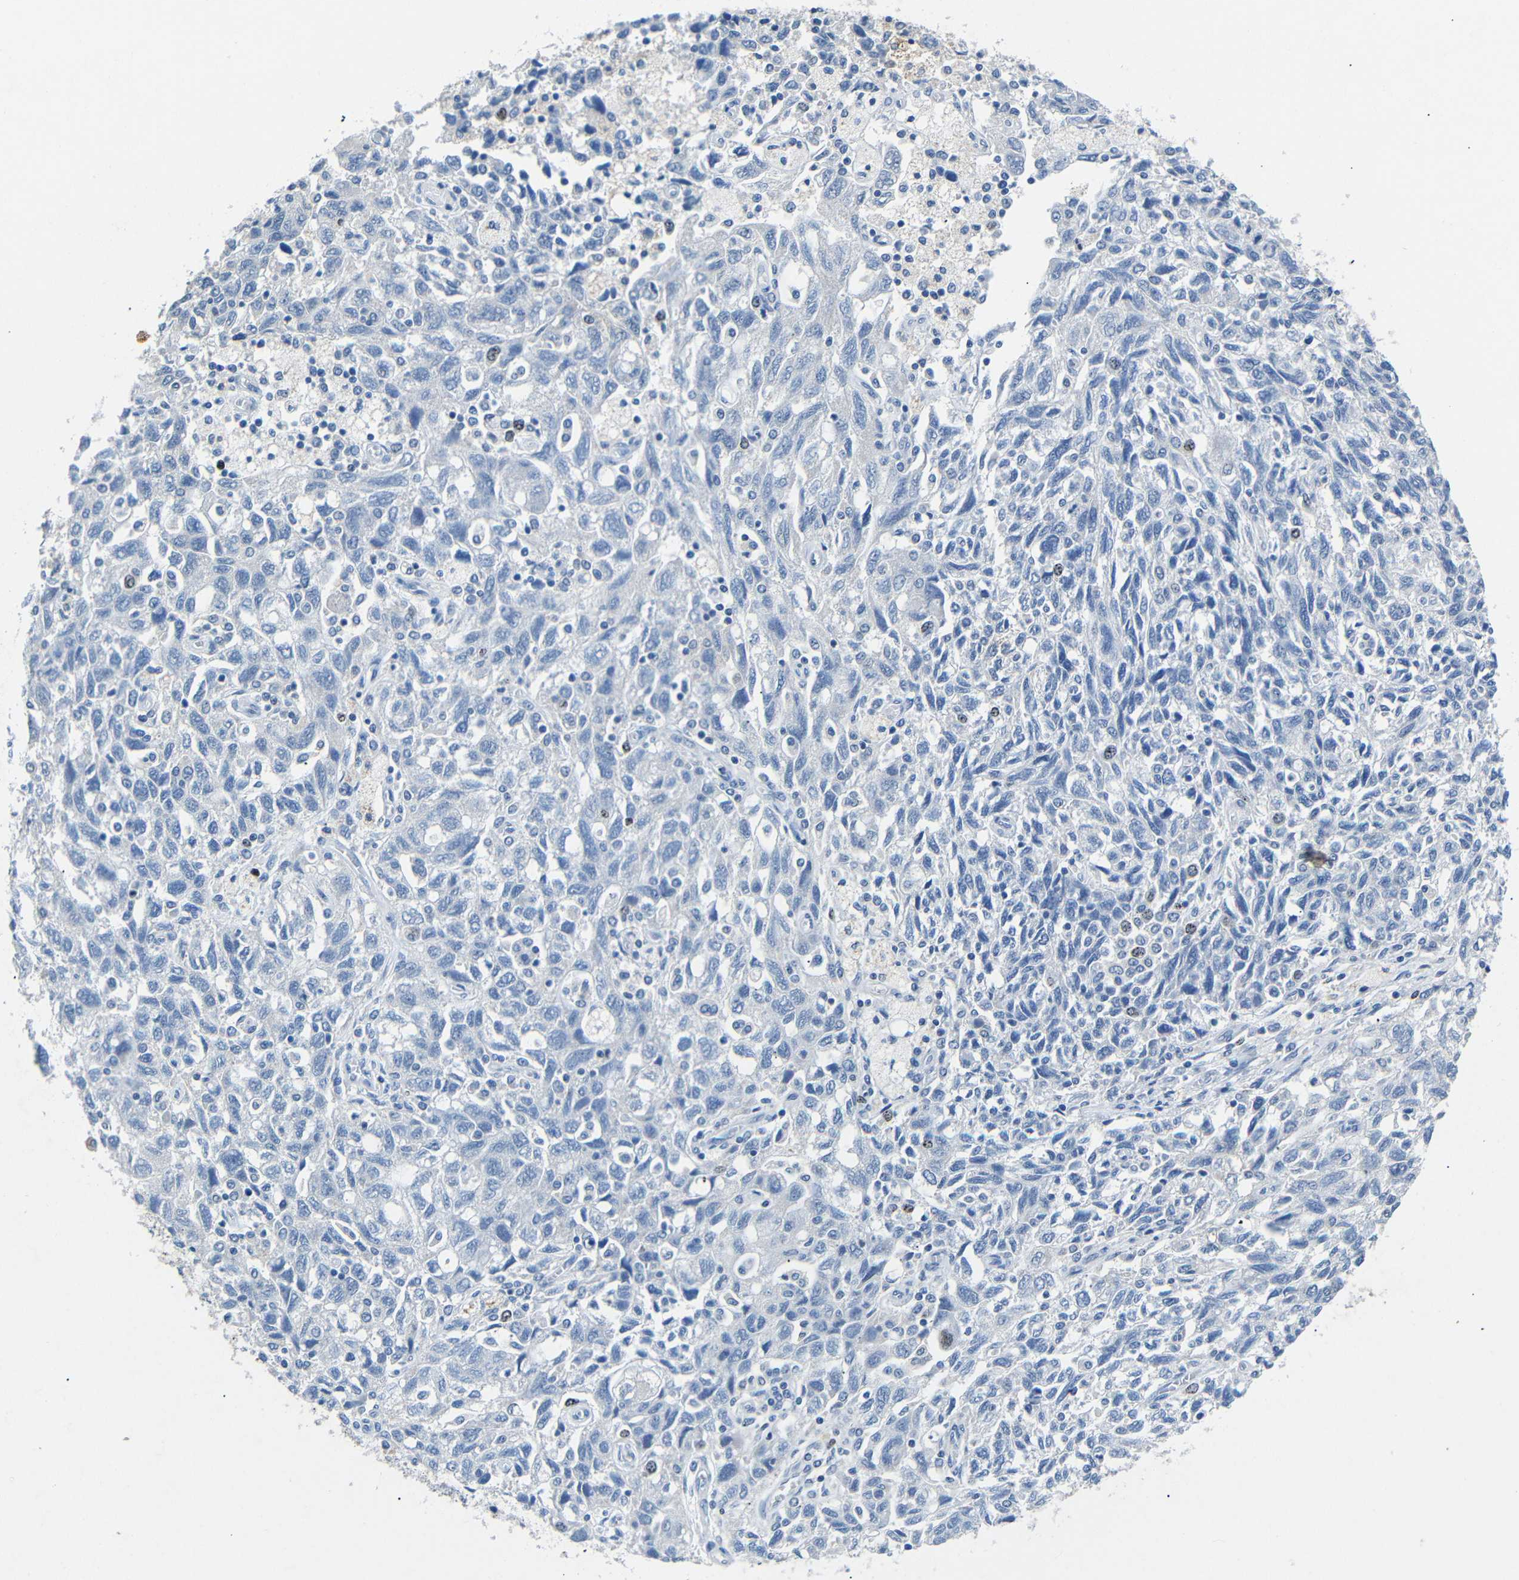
{"staining": {"intensity": "weak", "quantity": "<25%", "location": "nuclear"}, "tissue": "ovarian cancer", "cell_type": "Tumor cells", "image_type": "cancer", "snomed": [{"axis": "morphology", "description": "Carcinoma, NOS"}, {"axis": "morphology", "description": "Cystadenocarcinoma, serous, NOS"}, {"axis": "topography", "description": "Ovary"}], "caption": "The image shows no staining of tumor cells in serous cystadenocarcinoma (ovarian).", "gene": "INCENP", "patient": {"sex": "female", "age": 69}}